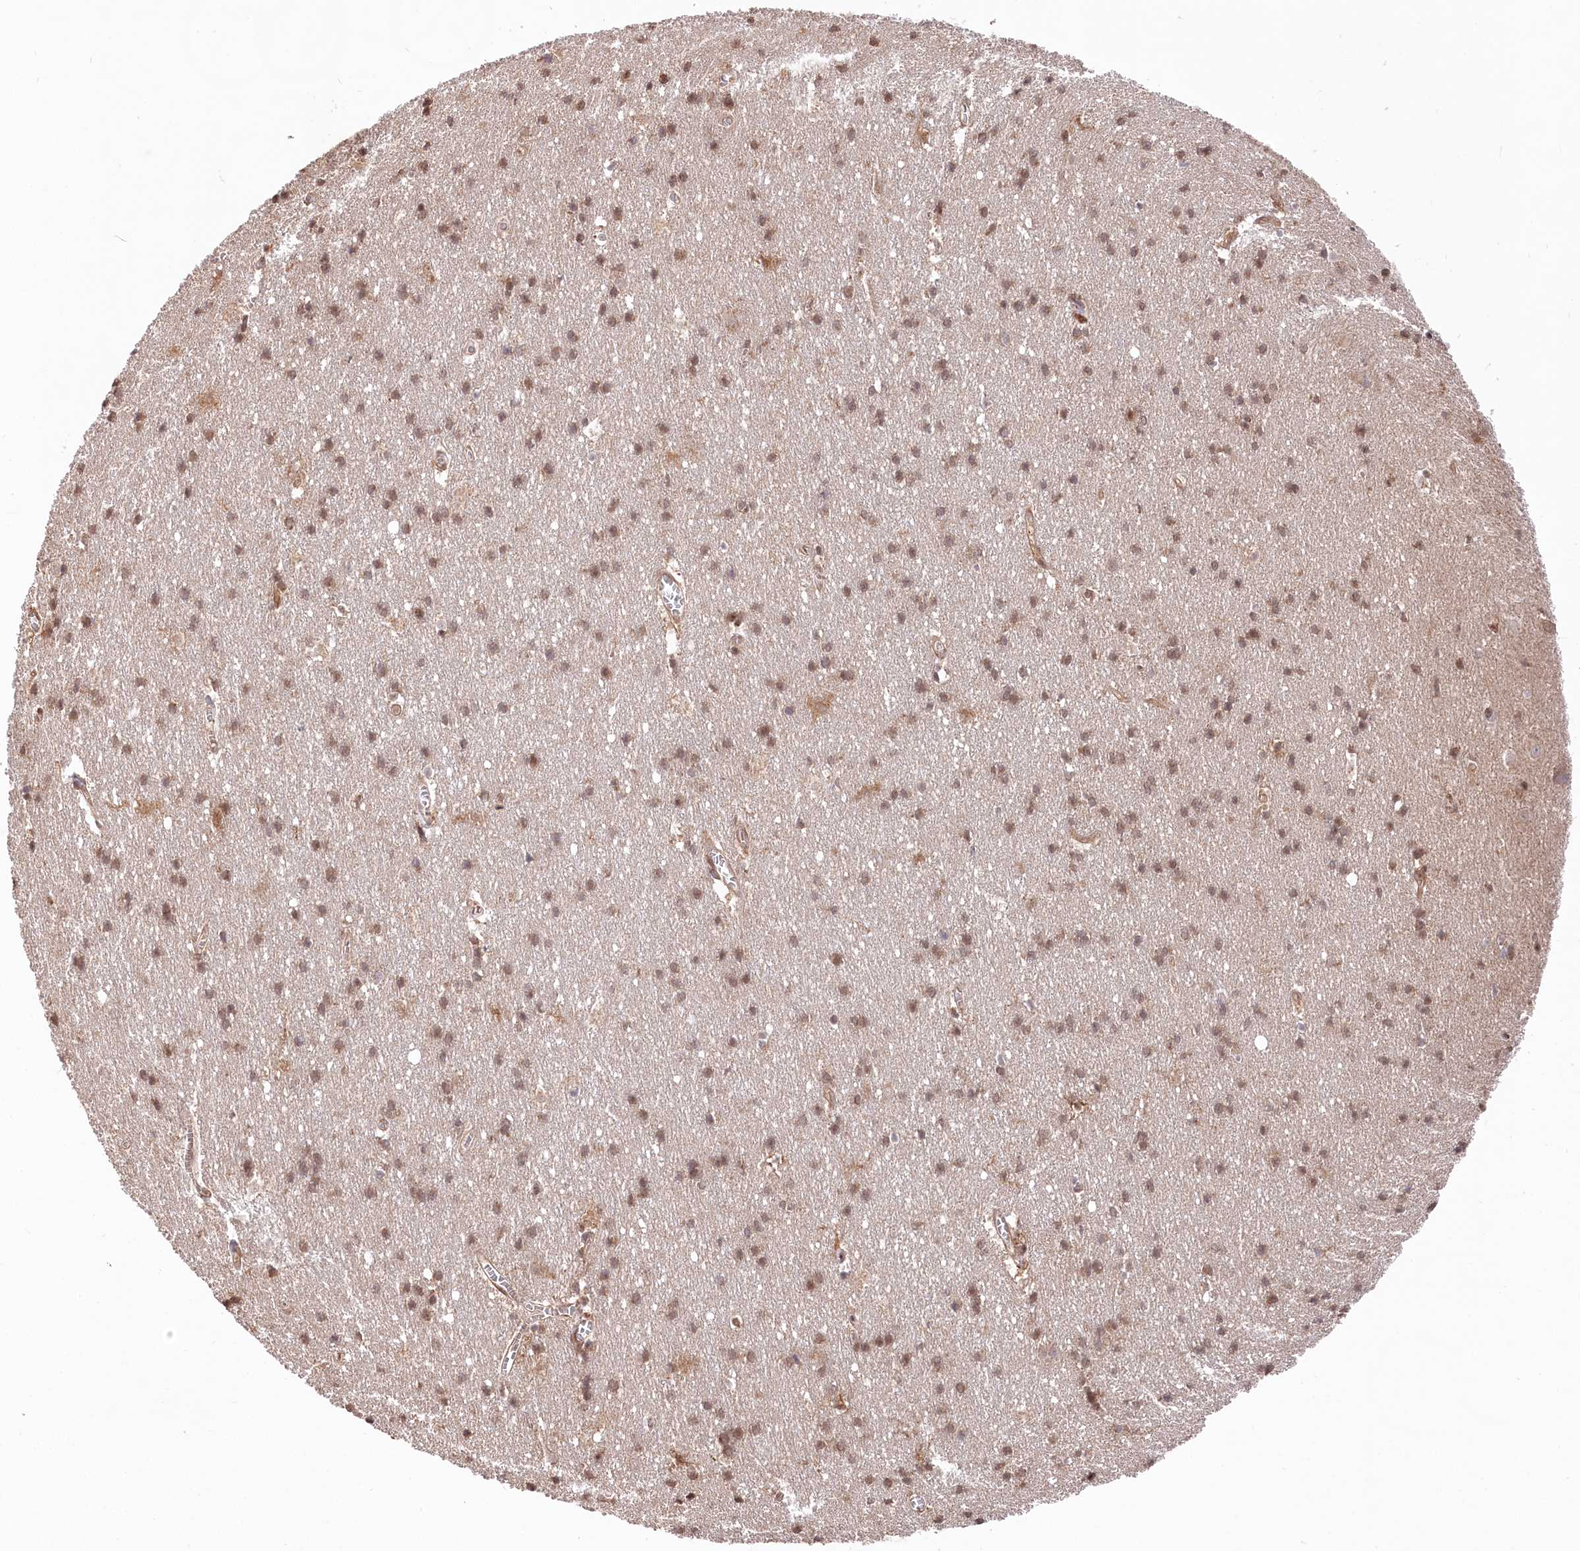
{"staining": {"intensity": "moderate", "quantity": ">75%", "location": "cytoplasmic/membranous,nuclear"}, "tissue": "cerebral cortex", "cell_type": "Endothelial cells", "image_type": "normal", "snomed": [{"axis": "morphology", "description": "Normal tissue, NOS"}, {"axis": "topography", "description": "Cerebral cortex"}], "caption": "Immunohistochemistry (IHC) staining of normal cerebral cortex, which exhibits medium levels of moderate cytoplasmic/membranous,nuclear staining in approximately >75% of endothelial cells indicating moderate cytoplasmic/membranous,nuclear protein staining. The staining was performed using DAB (brown) for protein detection and nuclei were counterstained in hematoxylin (blue).", "gene": "PSMA1", "patient": {"sex": "male", "age": 54}}